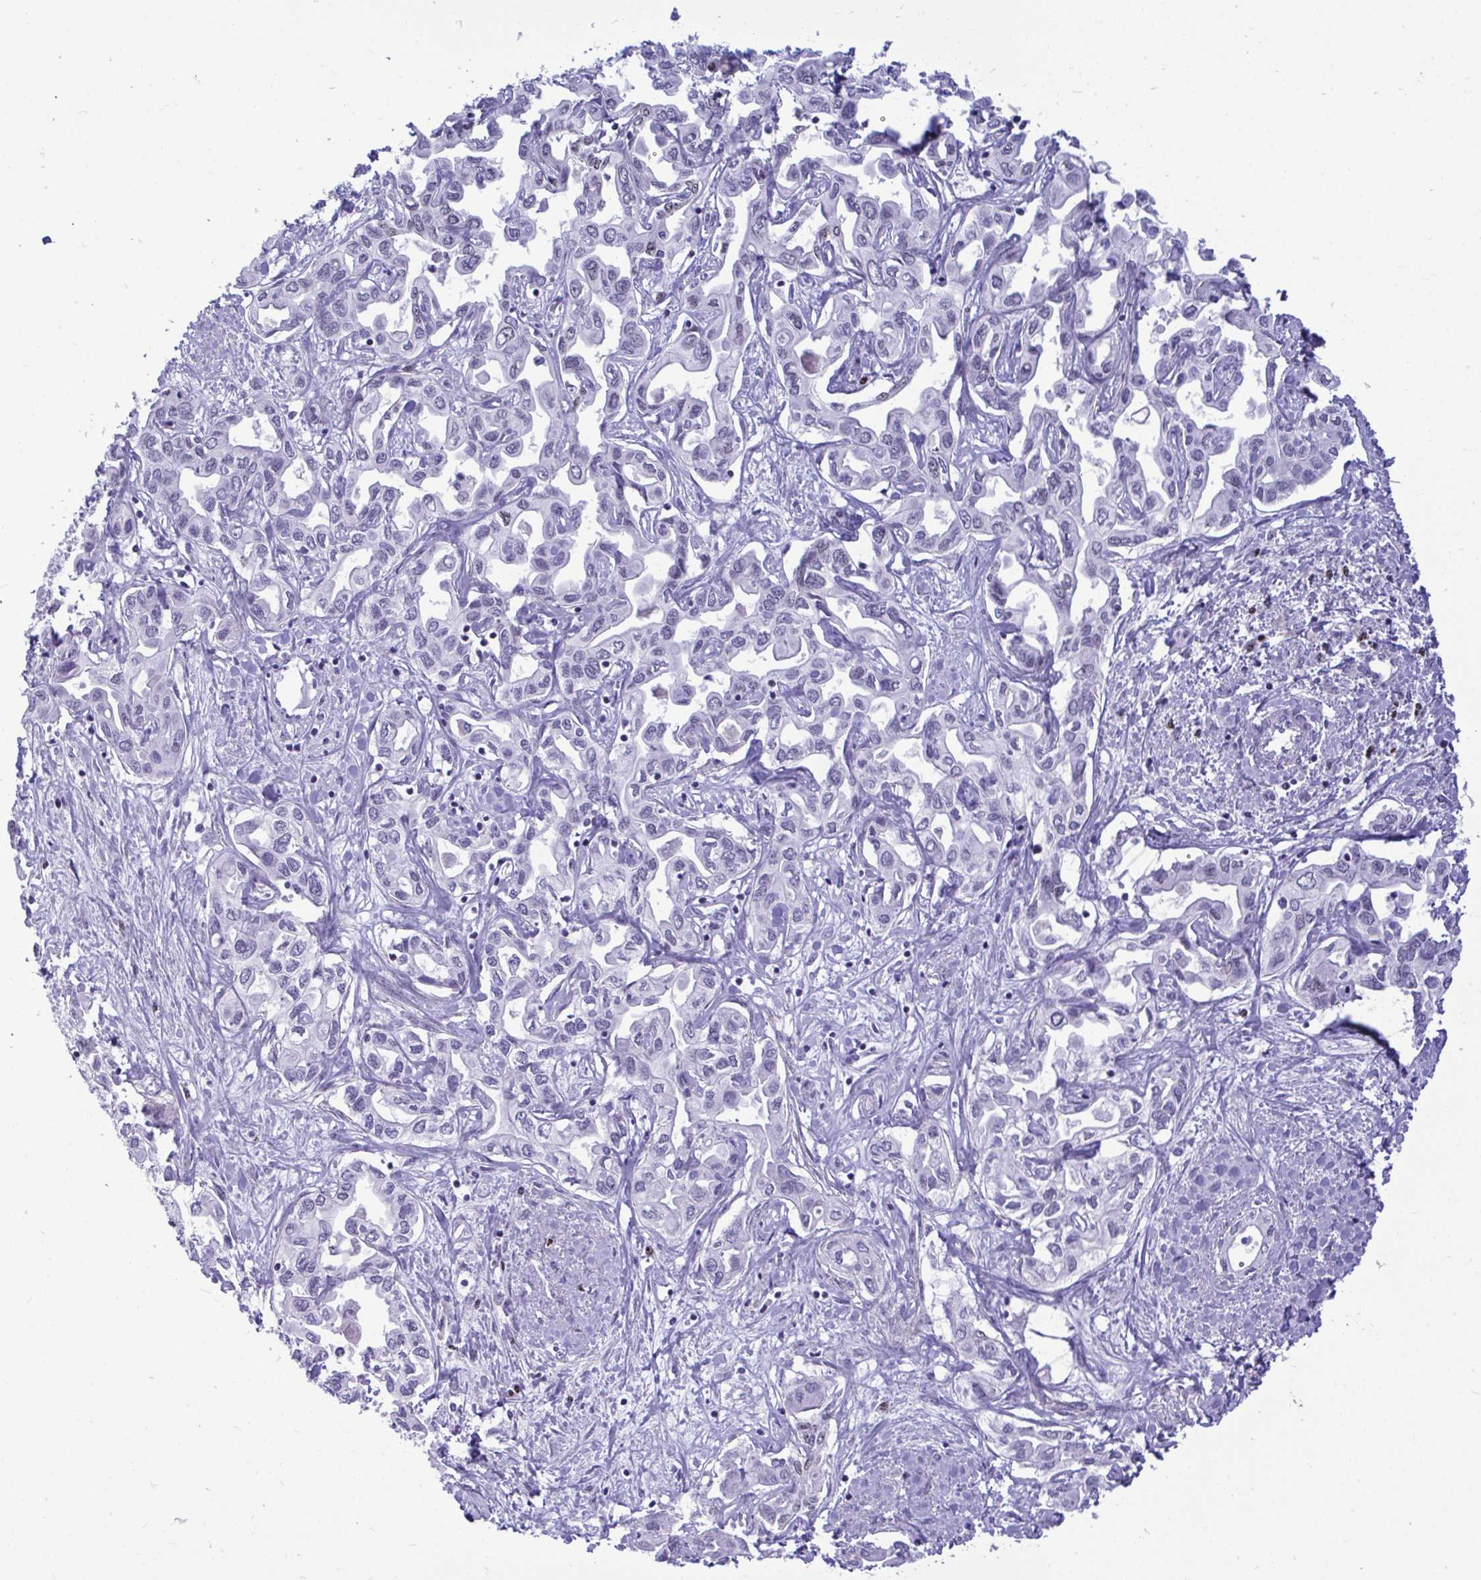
{"staining": {"intensity": "negative", "quantity": "none", "location": "none"}, "tissue": "liver cancer", "cell_type": "Tumor cells", "image_type": "cancer", "snomed": [{"axis": "morphology", "description": "Cholangiocarcinoma"}, {"axis": "topography", "description": "Liver"}], "caption": "Tumor cells are negative for protein expression in human liver cancer.", "gene": "SLC25A51", "patient": {"sex": "female", "age": 64}}